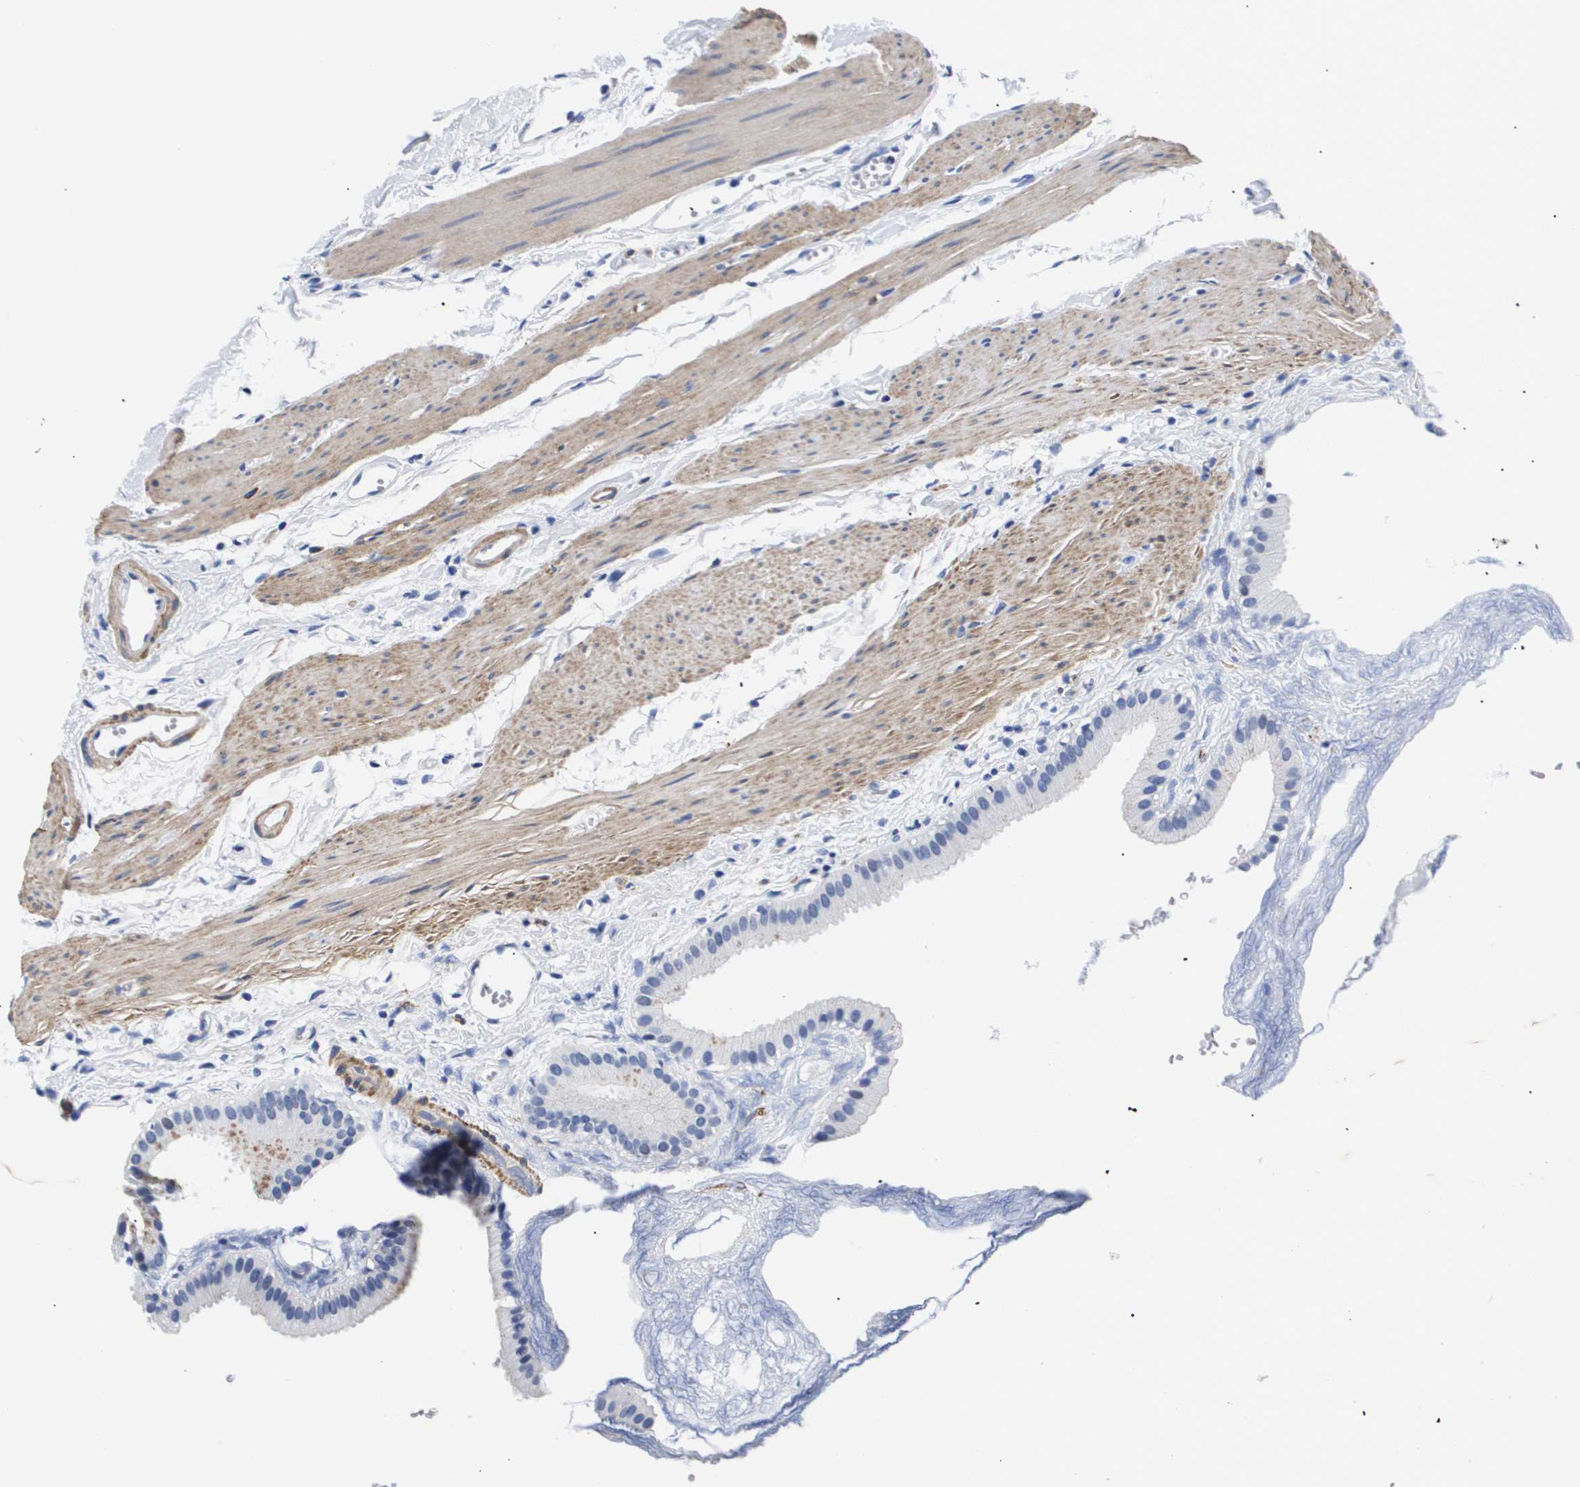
{"staining": {"intensity": "weak", "quantity": "<25%", "location": "nuclear"}, "tissue": "gallbladder", "cell_type": "Glandular cells", "image_type": "normal", "snomed": [{"axis": "morphology", "description": "Normal tissue, NOS"}, {"axis": "topography", "description": "Gallbladder"}], "caption": "The histopathology image displays no staining of glandular cells in normal gallbladder.", "gene": "SHD", "patient": {"sex": "female", "age": 64}}